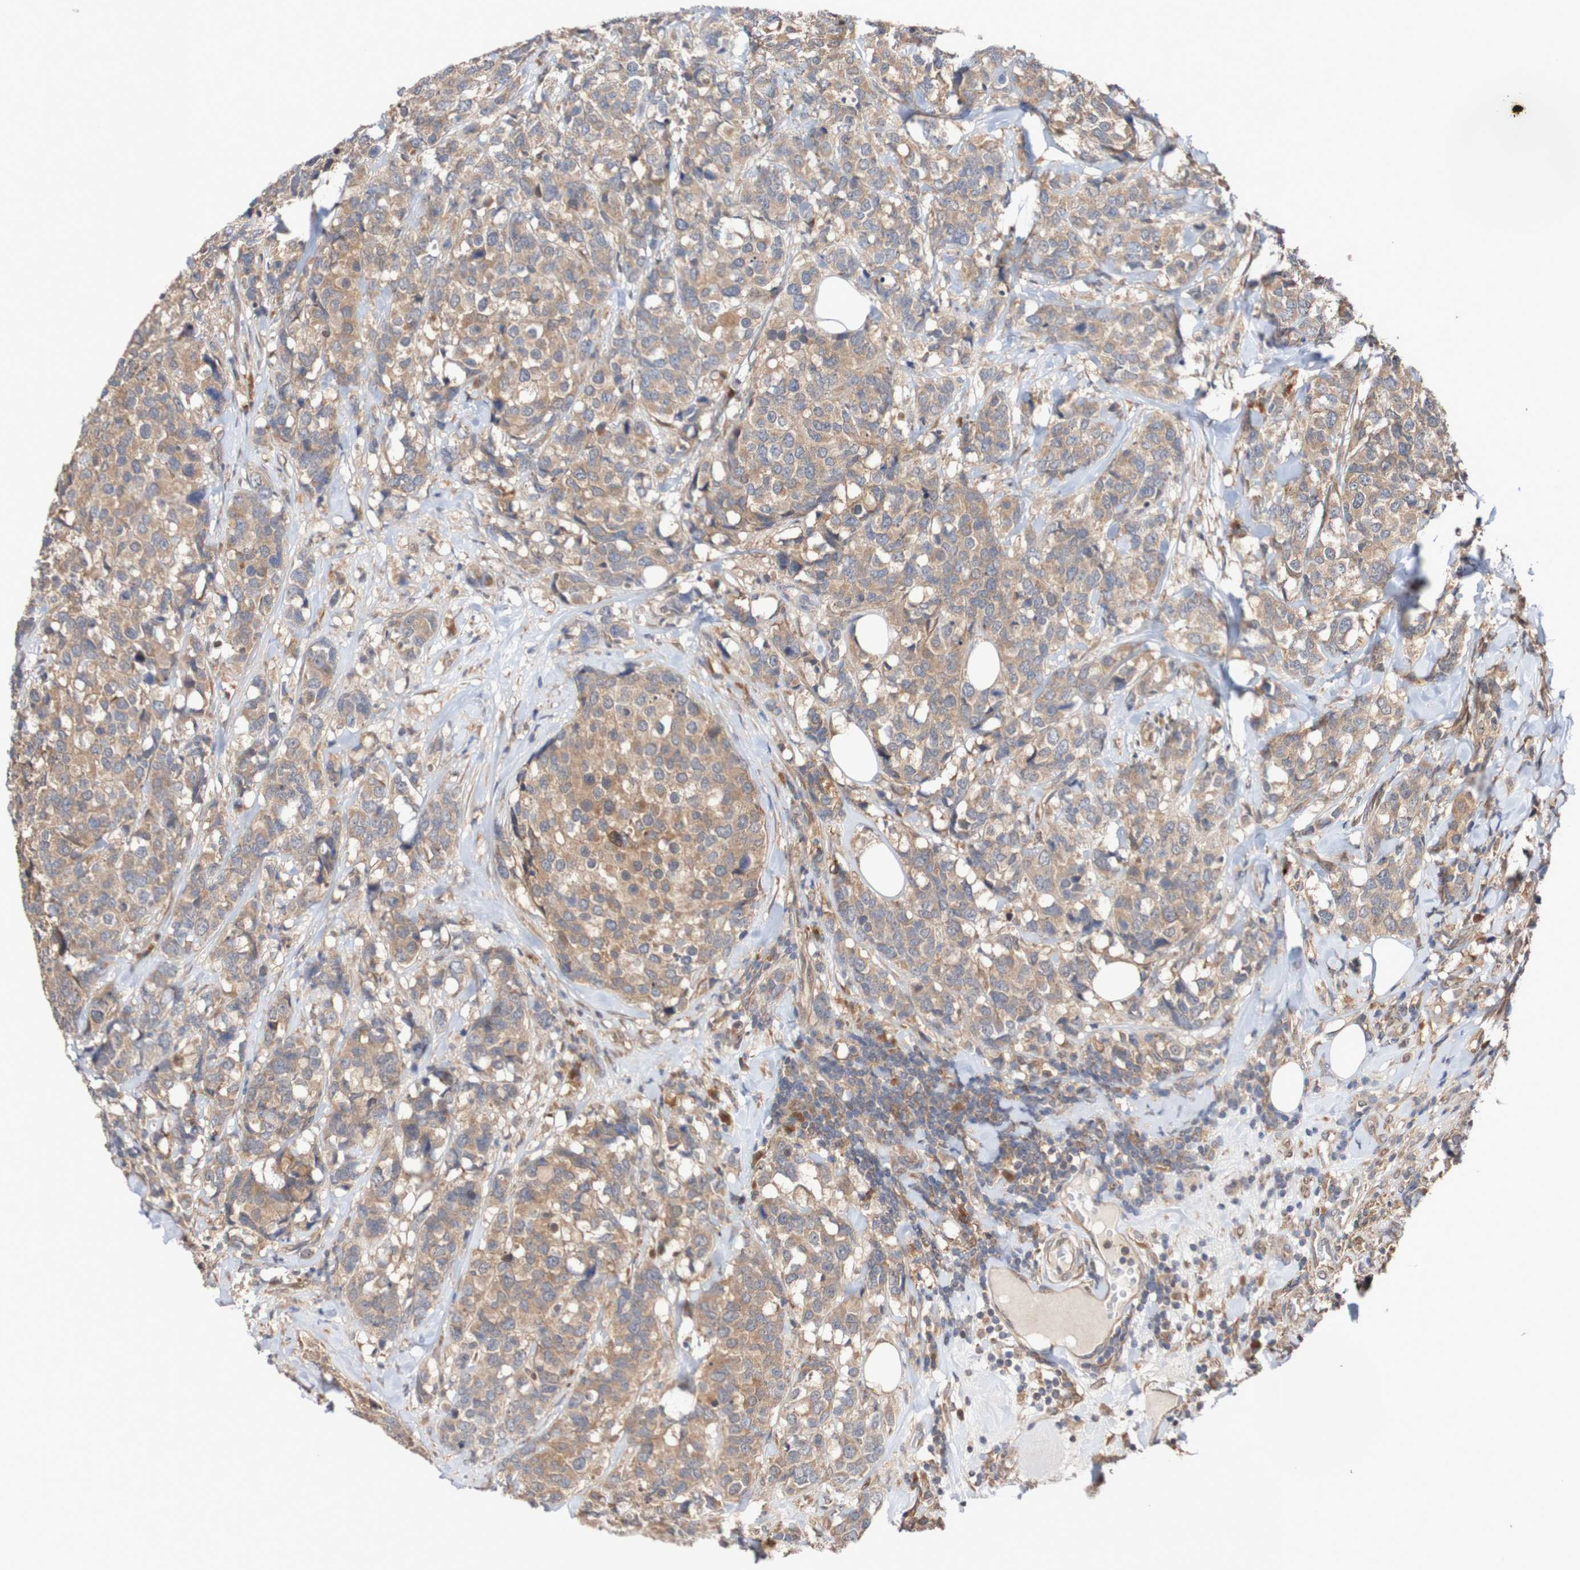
{"staining": {"intensity": "weak", "quantity": ">75%", "location": "cytoplasmic/membranous"}, "tissue": "breast cancer", "cell_type": "Tumor cells", "image_type": "cancer", "snomed": [{"axis": "morphology", "description": "Lobular carcinoma"}, {"axis": "topography", "description": "Breast"}], "caption": "IHC (DAB (3,3'-diaminobenzidine)) staining of breast cancer (lobular carcinoma) displays weak cytoplasmic/membranous protein positivity in approximately >75% of tumor cells.", "gene": "PHPT1", "patient": {"sex": "female", "age": 59}}